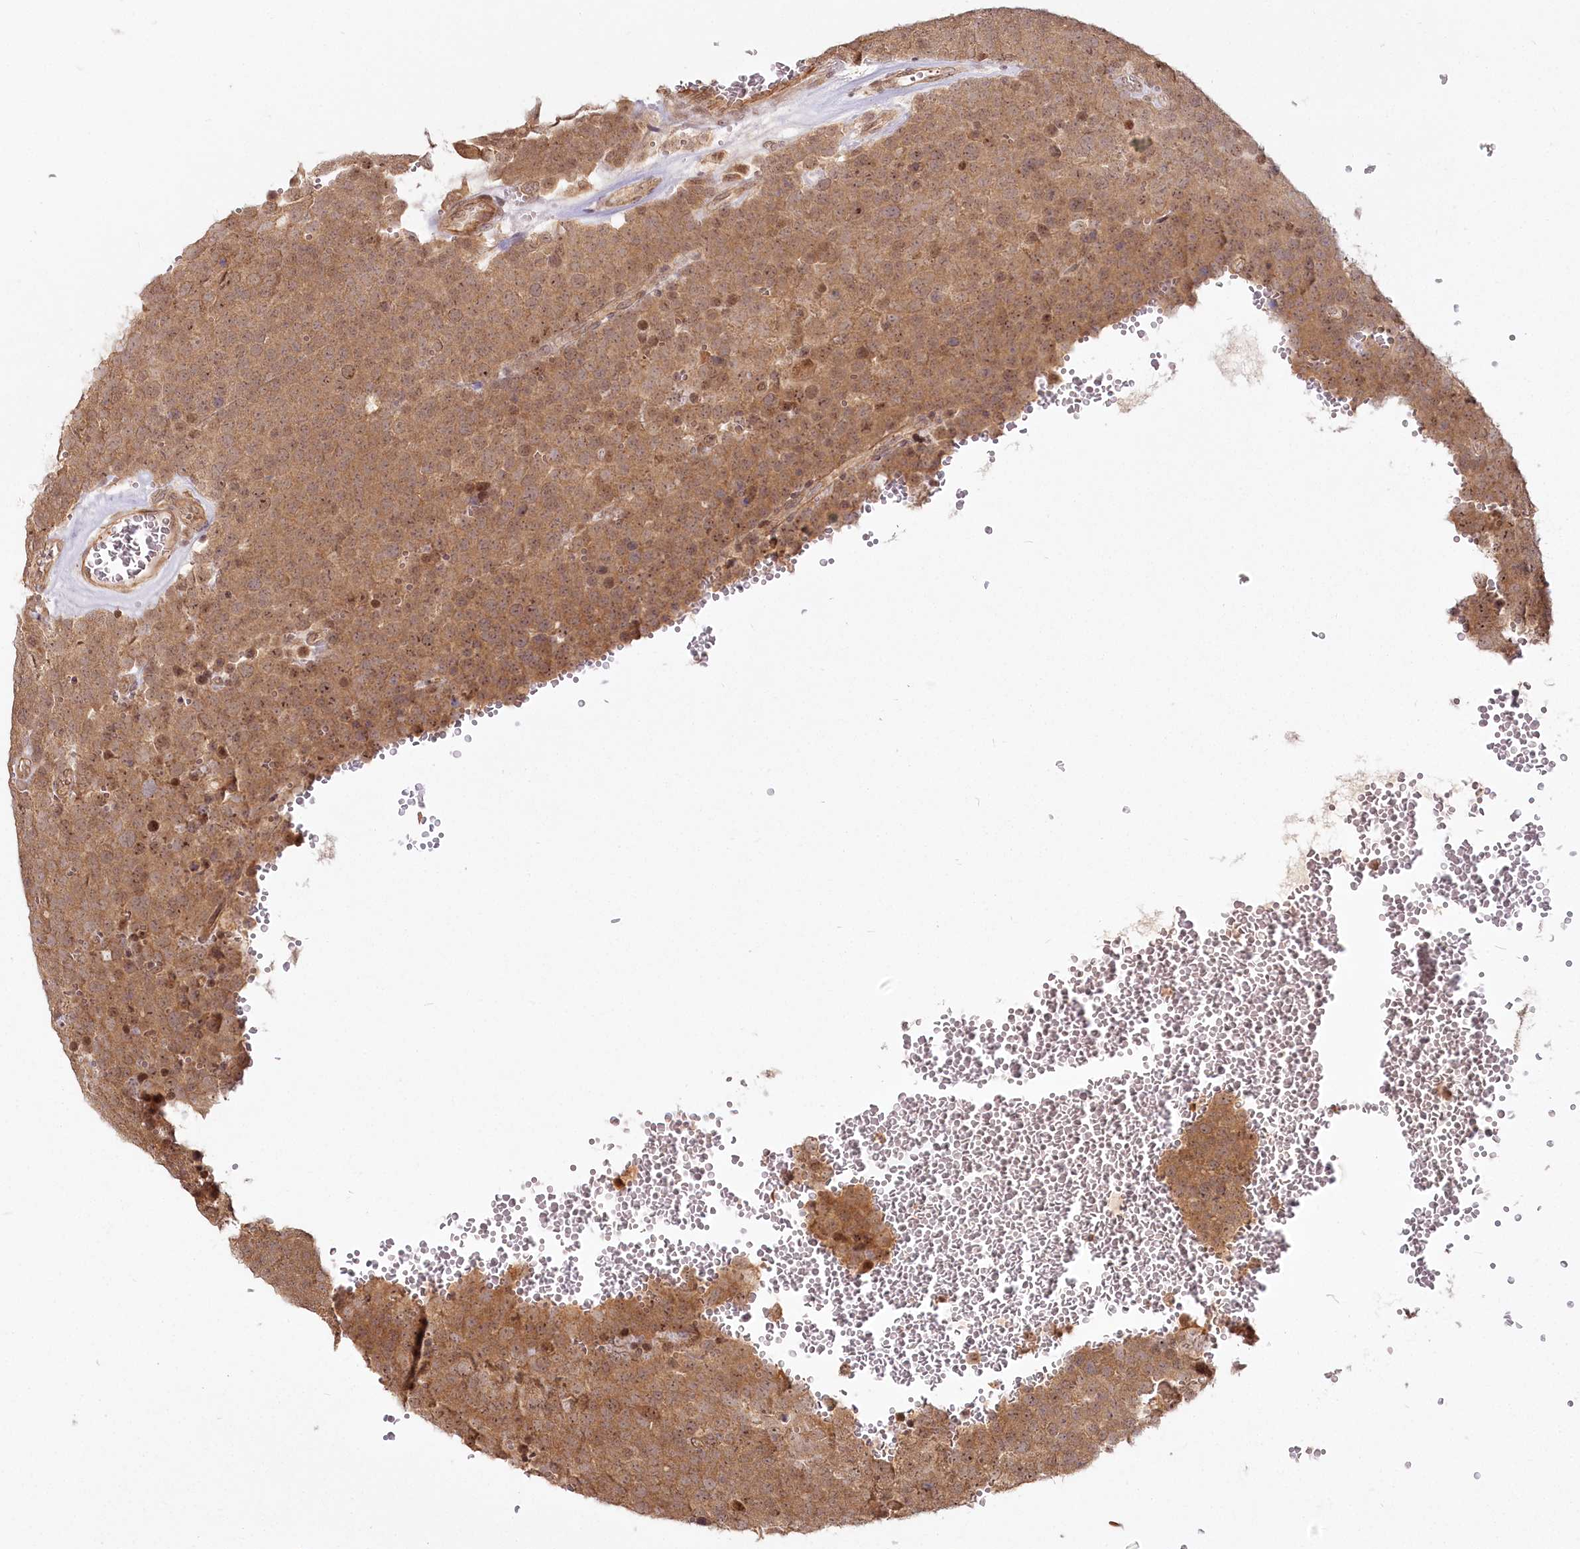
{"staining": {"intensity": "moderate", "quantity": ">75%", "location": "cytoplasmic/membranous,nuclear"}, "tissue": "testis cancer", "cell_type": "Tumor cells", "image_type": "cancer", "snomed": [{"axis": "morphology", "description": "Seminoma, NOS"}, {"axis": "topography", "description": "Testis"}], "caption": "This histopathology image reveals immunohistochemistry (IHC) staining of seminoma (testis), with medium moderate cytoplasmic/membranous and nuclear staining in approximately >75% of tumor cells.", "gene": "R3HDM2", "patient": {"sex": "male", "age": 71}}